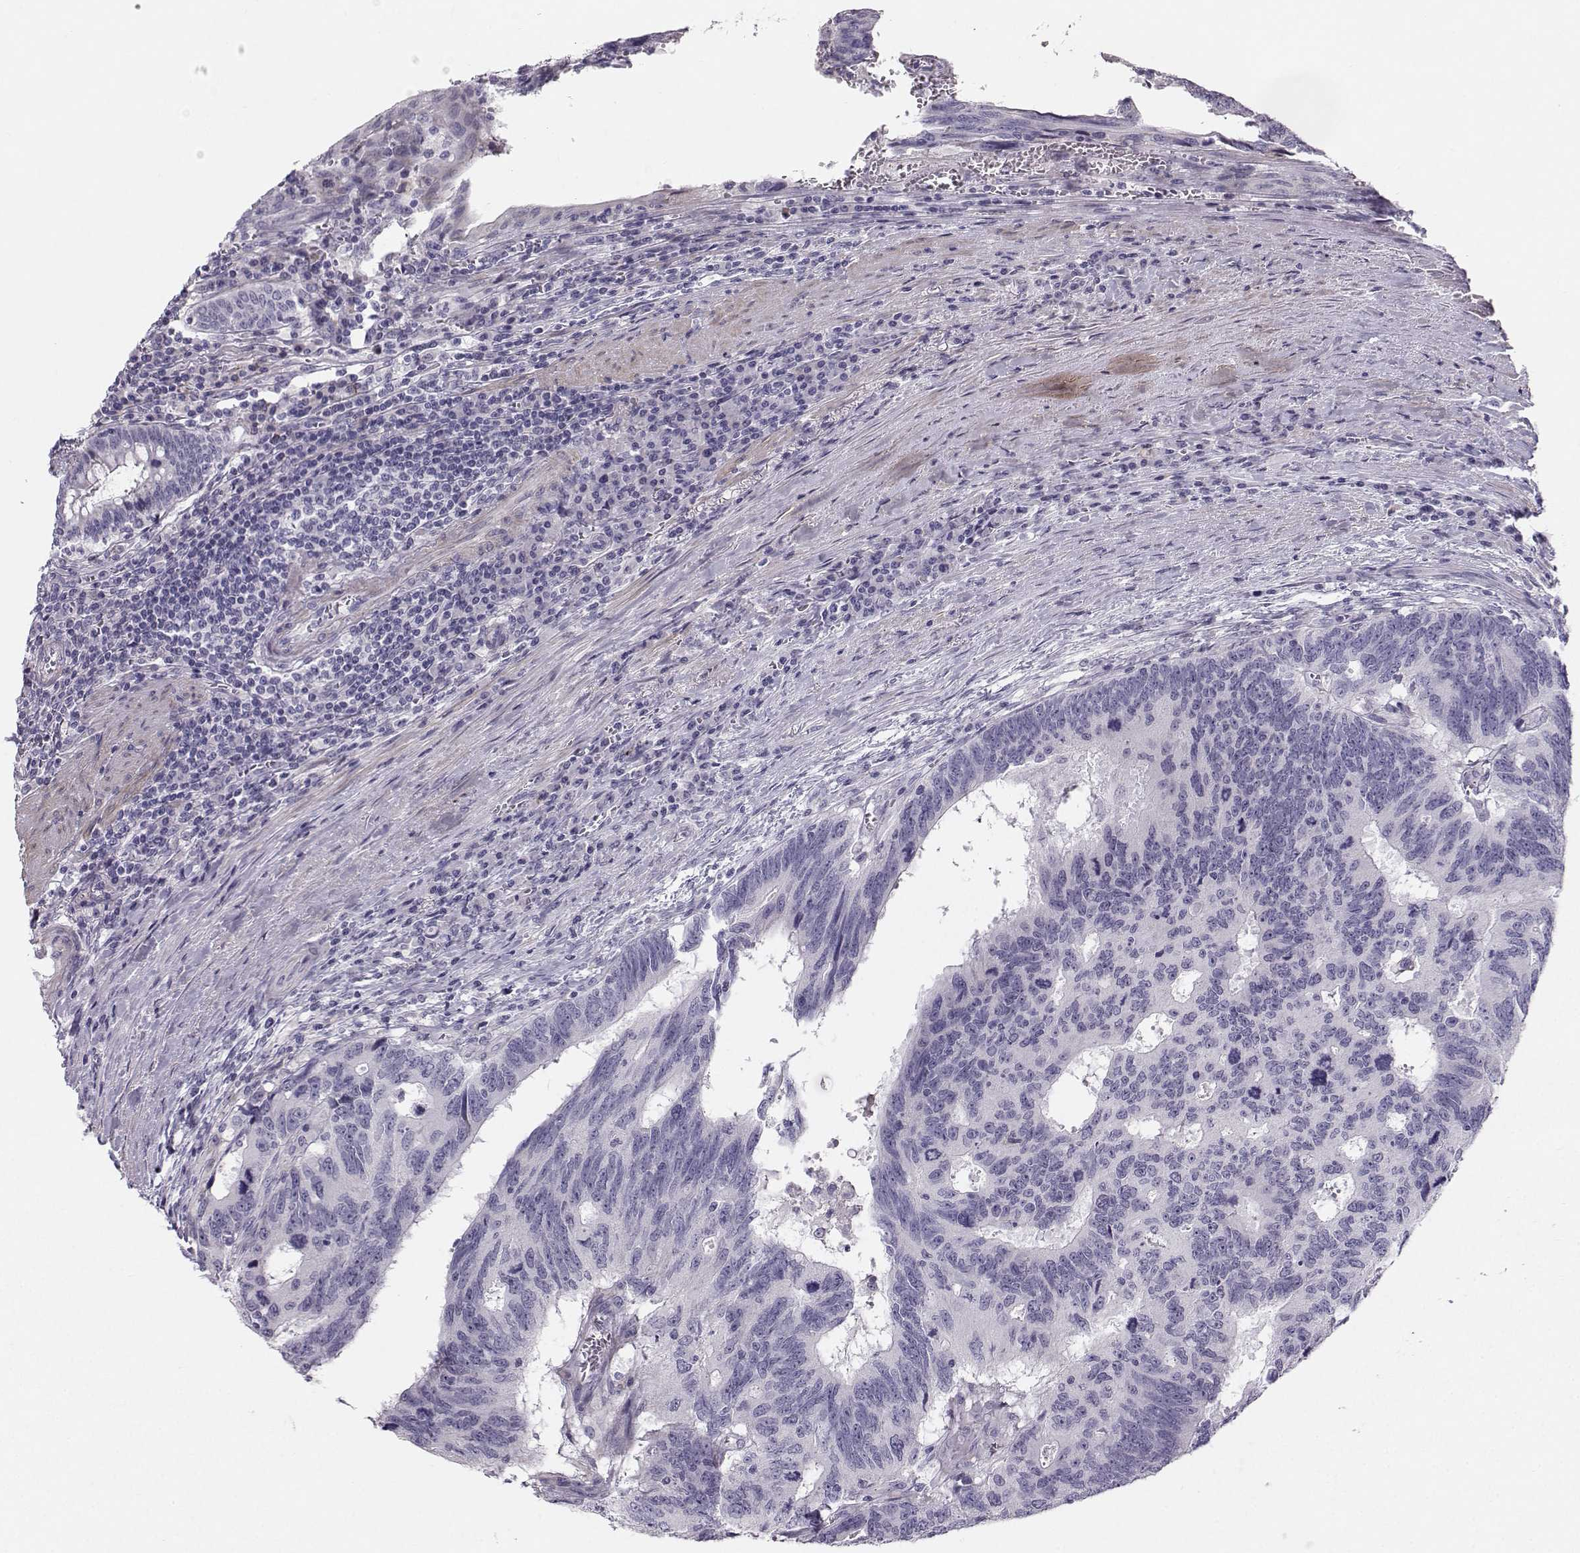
{"staining": {"intensity": "negative", "quantity": "none", "location": "none"}, "tissue": "colorectal cancer", "cell_type": "Tumor cells", "image_type": "cancer", "snomed": [{"axis": "morphology", "description": "Adenocarcinoma, NOS"}, {"axis": "topography", "description": "Colon"}], "caption": "The immunohistochemistry histopathology image has no significant staining in tumor cells of colorectal cancer tissue.", "gene": "CASR", "patient": {"sex": "female", "age": 77}}